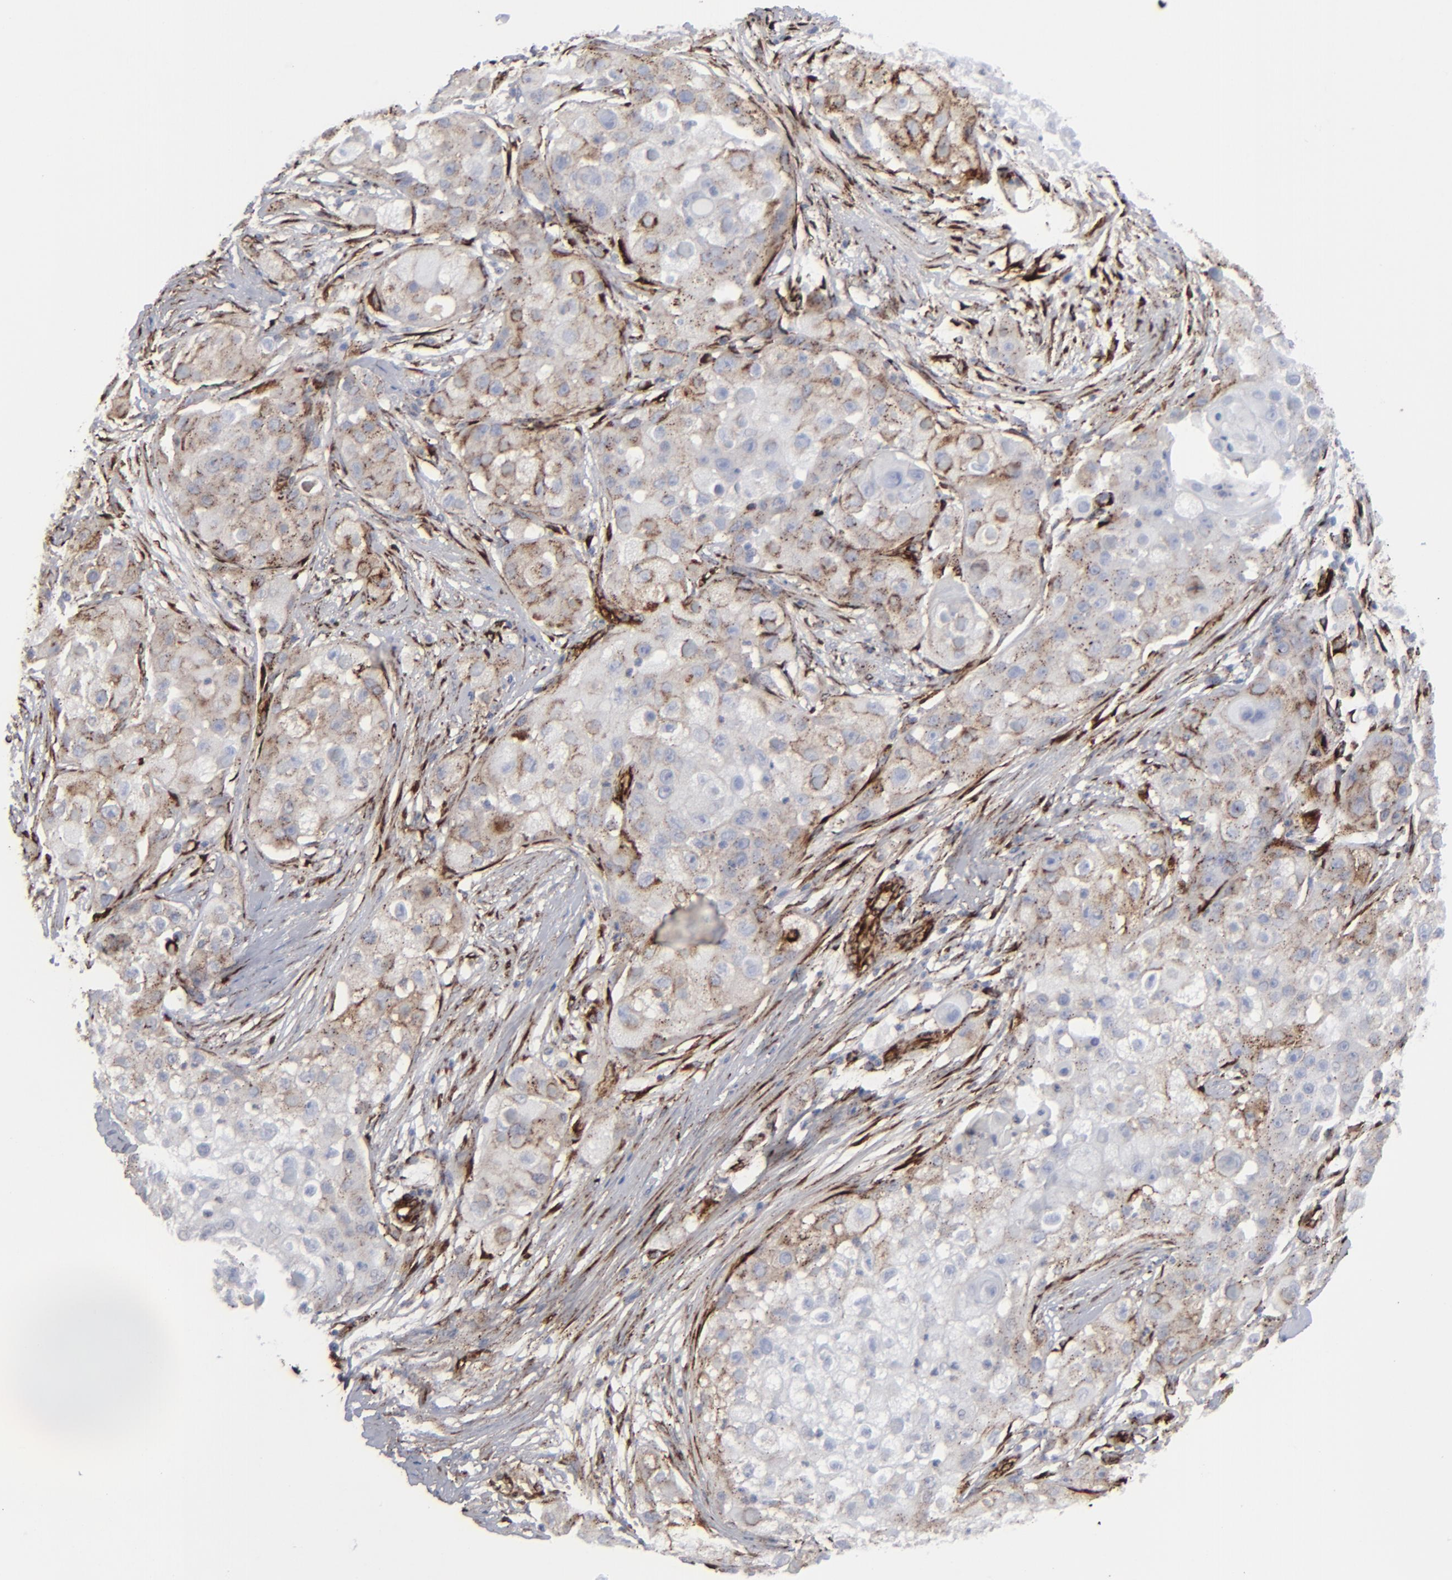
{"staining": {"intensity": "weak", "quantity": "25%-75%", "location": "nuclear"}, "tissue": "skin cancer", "cell_type": "Tumor cells", "image_type": "cancer", "snomed": [{"axis": "morphology", "description": "Squamous cell carcinoma, NOS"}, {"axis": "topography", "description": "Skin"}], "caption": "The immunohistochemical stain shows weak nuclear positivity in tumor cells of skin cancer tissue.", "gene": "SPARC", "patient": {"sex": "female", "age": 57}}